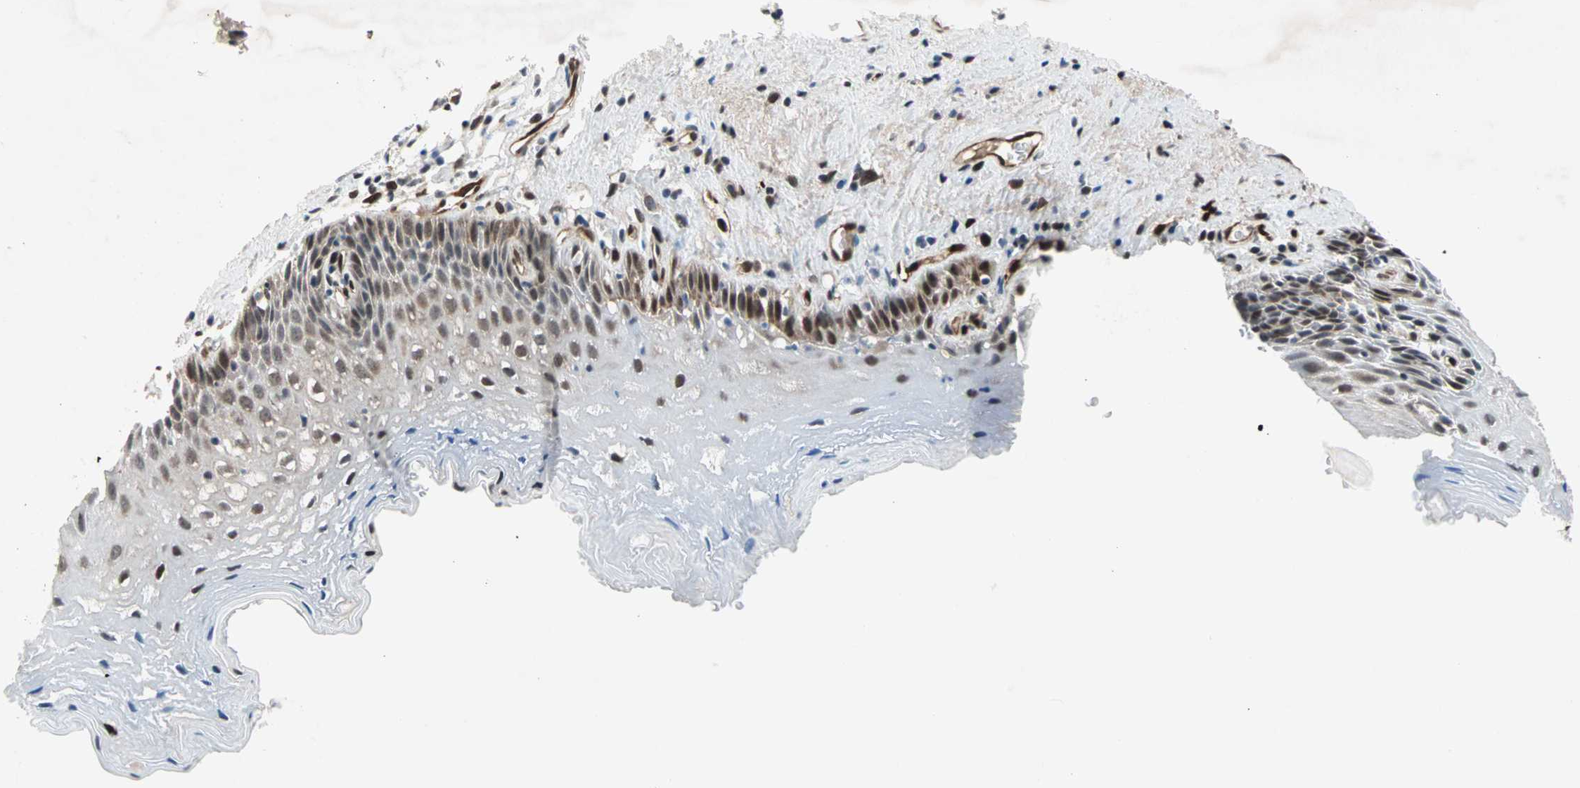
{"staining": {"intensity": "moderate", "quantity": "25%-75%", "location": "cytoplasmic/membranous,nuclear"}, "tissue": "esophagus", "cell_type": "Squamous epithelial cells", "image_type": "normal", "snomed": [{"axis": "morphology", "description": "Normal tissue, NOS"}, {"axis": "topography", "description": "Esophagus"}], "caption": "The photomicrograph shows a brown stain indicating the presence of a protein in the cytoplasmic/membranous,nuclear of squamous epithelial cells in esophagus. The staining was performed using DAB (3,3'-diaminobenzidine), with brown indicating positive protein expression. Nuclei are stained blue with hematoxylin.", "gene": "WWTR1", "patient": {"sex": "female", "age": 70}}